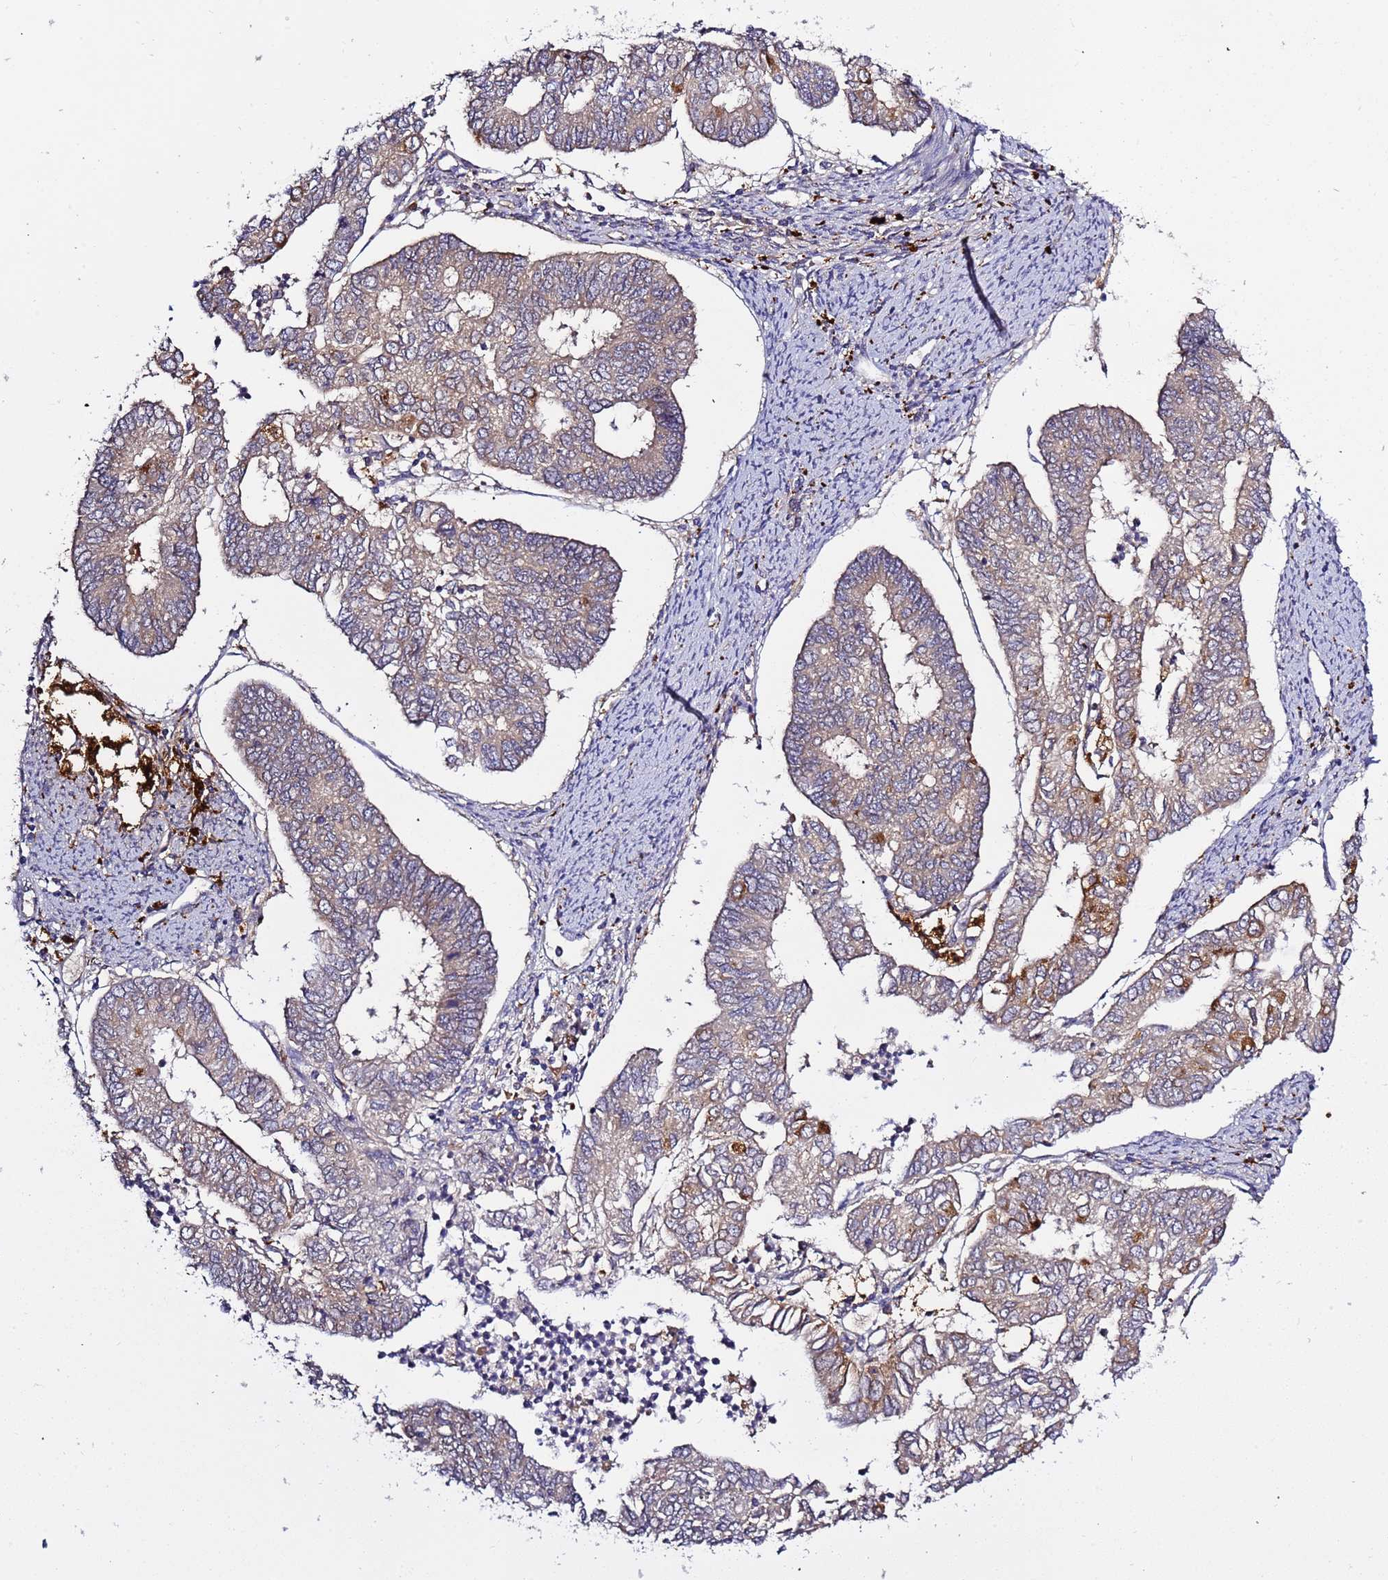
{"staining": {"intensity": "weak", "quantity": "25%-75%", "location": "cytoplasmic/membranous"}, "tissue": "endometrial cancer", "cell_type": "Tumor cells", "image_type": "cancer", "snomed": [{"axis": "morphology", "description": "Adenocarcinoma, NOS"}, {"axis": "topography", "description": "Endometrium"}], "caption": "Protein staining of endometrial adenocarcinoma tissue demonstrates weak cytoplasmic/membranous expression in approximately 25%-75% of tumor cells.", "gene": "VPS36", "patient": {"sex": "female", "age": 68}}